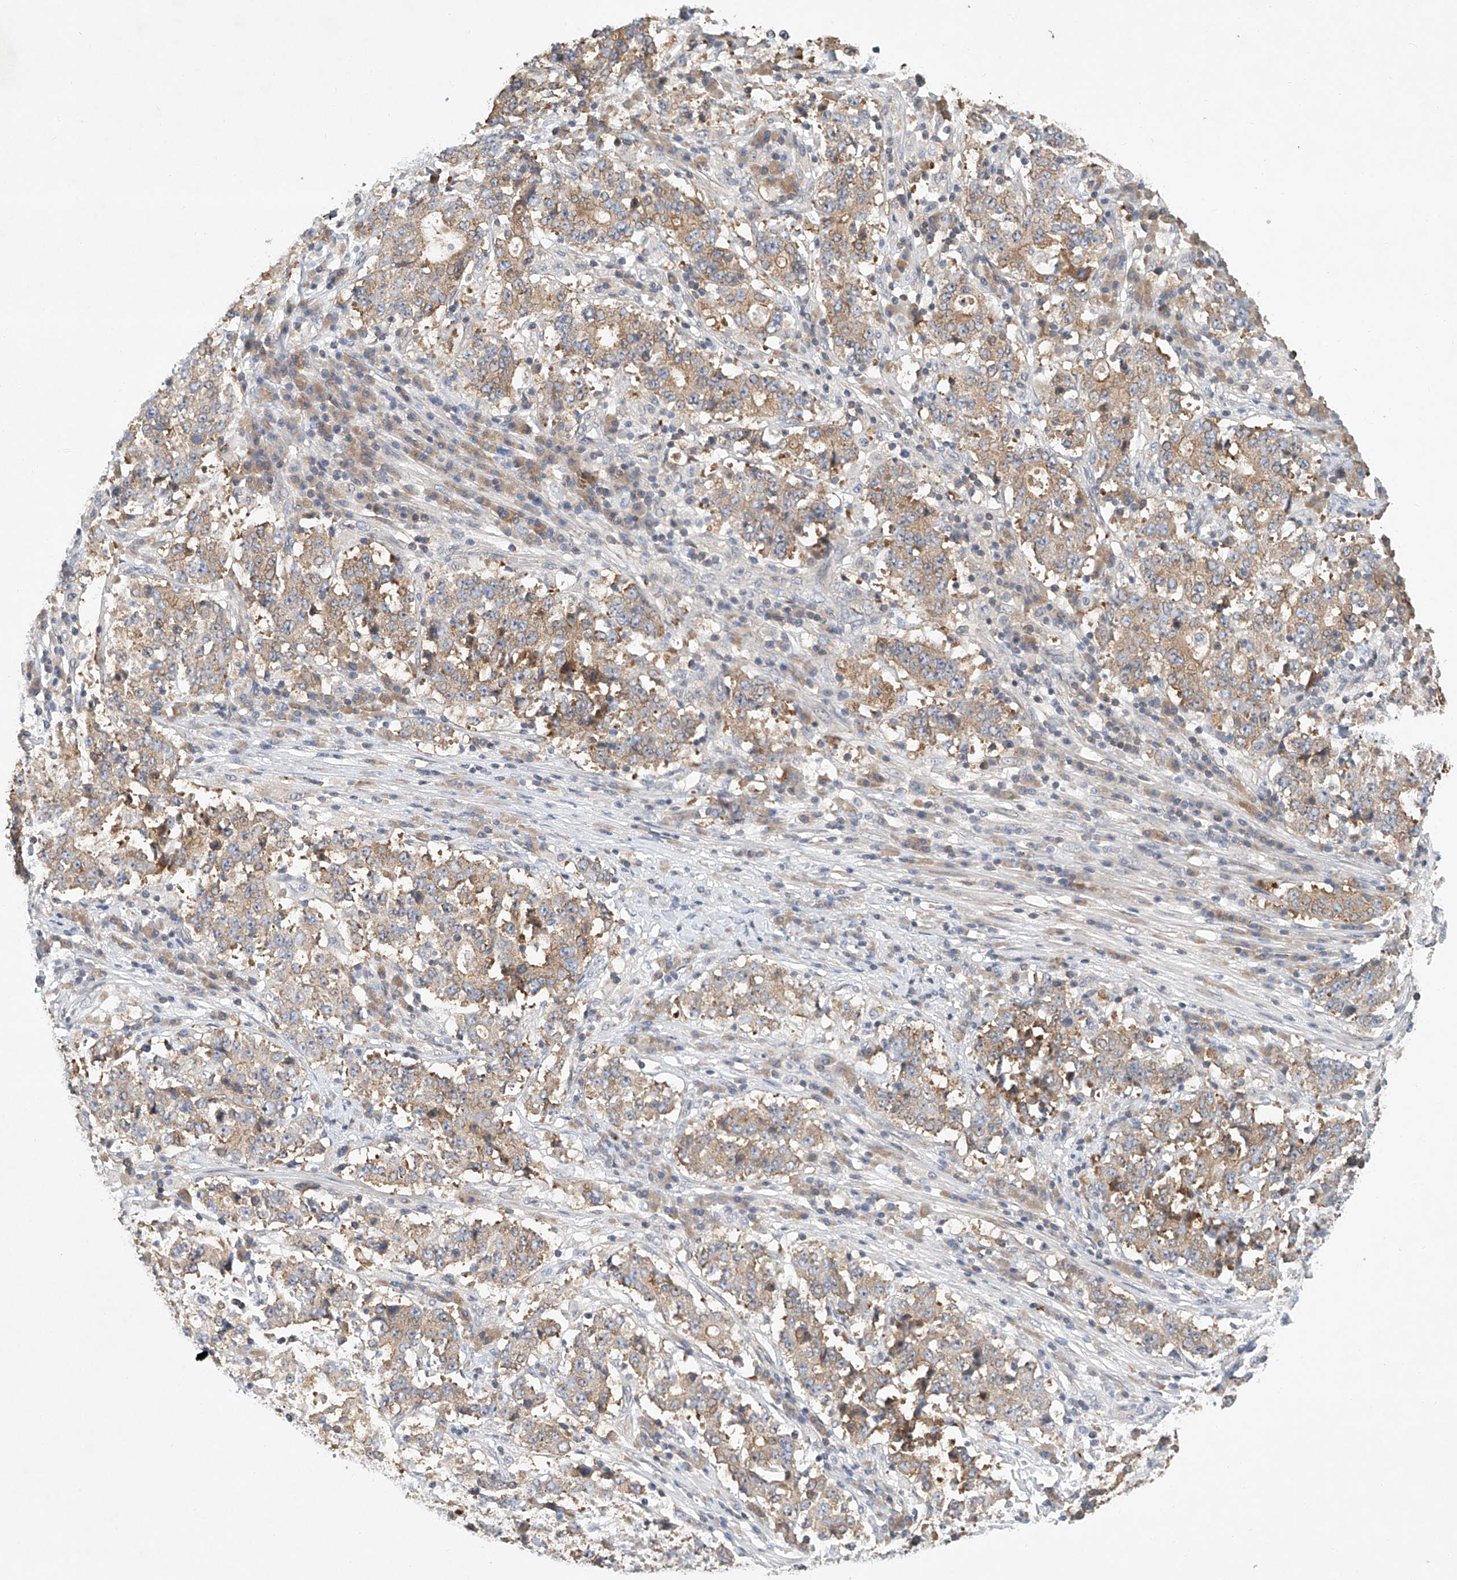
{"staining": {"intensity": "moderate", "quantity": "25%-75%", "location": "cytoplasmic/membranous"}, "tissue": "stomach cancer", "cell_type": "Tumor cells", "image_type": "cancer", "snomed": [{"axis": "morphology", "description": "Adenocarcinoma, NOS"}, {"axis": "topography", "description": "Stomach"}], "caption": "Immunohistochemical staining of stomach cancer demonstrates medium levels of moderate cytoplasmic/membranous expression in approximately 25%-75% of tumor cells. The staining was performed using DAB, with brown indicating positive protein expression. Nuclei are stained blue with hematoxylin.", "gene": "CARMIL1", "patient": {"sex": "male", "age": 59}}